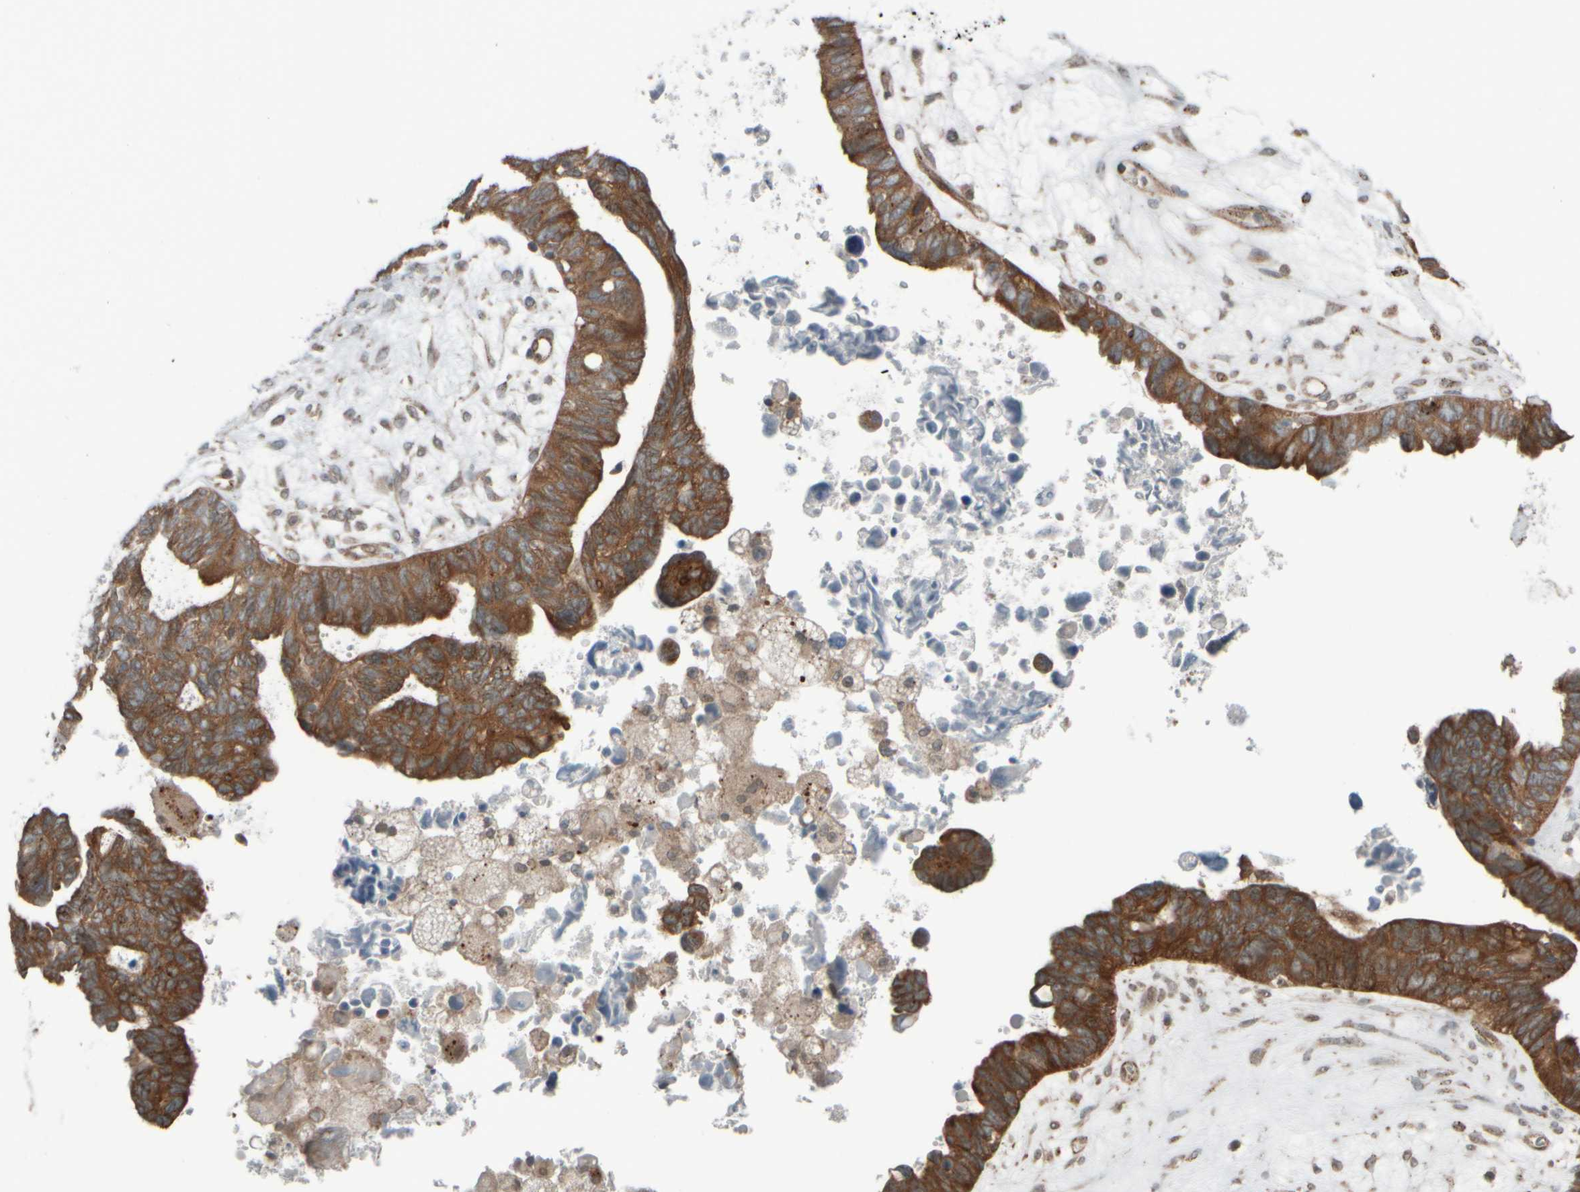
{"staining": {"intensity": "strong", "quantity": ">75%", "location": "cytoplasmic/membranous"}, "tissue": "ovarian cancer", "cell_type": "Tumor cells", "image_type": "cancer", "snomed": [{"axis": "morphology", "description": "Cystadenocarcinoma, serous, NOS"}, {"axis": "topography", "description": "Ovary"}], "caption": "Strong cytoplasmic/membranous positivity for a protein is identified in approximately >75% of tumor cells of ovarian cancer using immunohistochemistry.", "gene": "GIGYF1", "patient": {"sex": "female", "age": 79}}